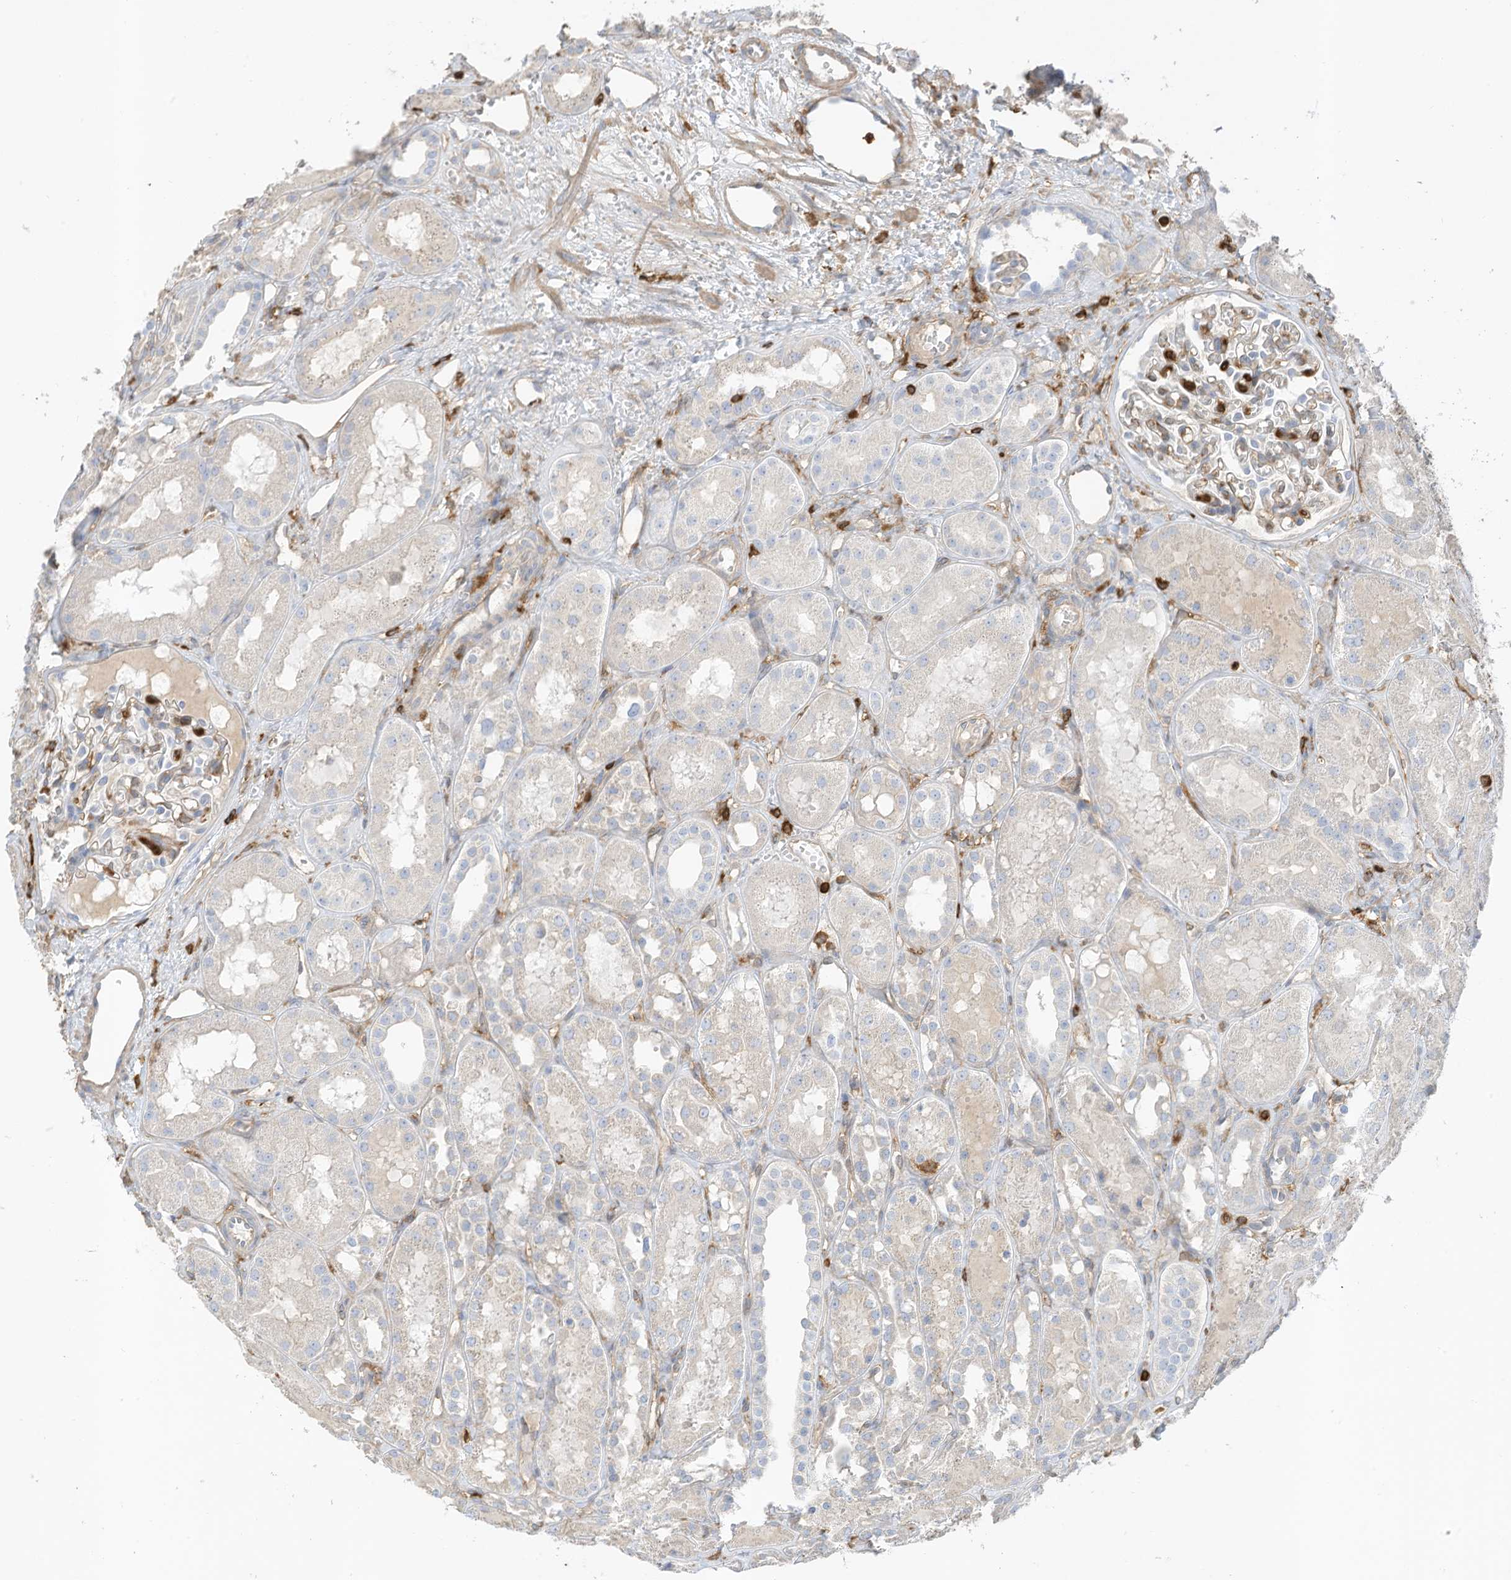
{"staining": {"intensity": "negative", "quantity": "none", "location": "none"}, "tissue": "kidney", "cell_type": "Cells in glomeruli", "image_type": "normal", "snomed": [{"axis": "morphology", "description": "Normal tissue, NOS"}, {"axis": "topography", "description": "Kidney"}], "caption": "An image of kidney stained for a protein displays no brown staining in cells in glomeruli. (DAB (3,3'-diaminobenzidine) immunohistochemistry with hematoxylin counter stain).", "gene": "ARHGAP25", "patient": {"sex": "male", "age": 16}}